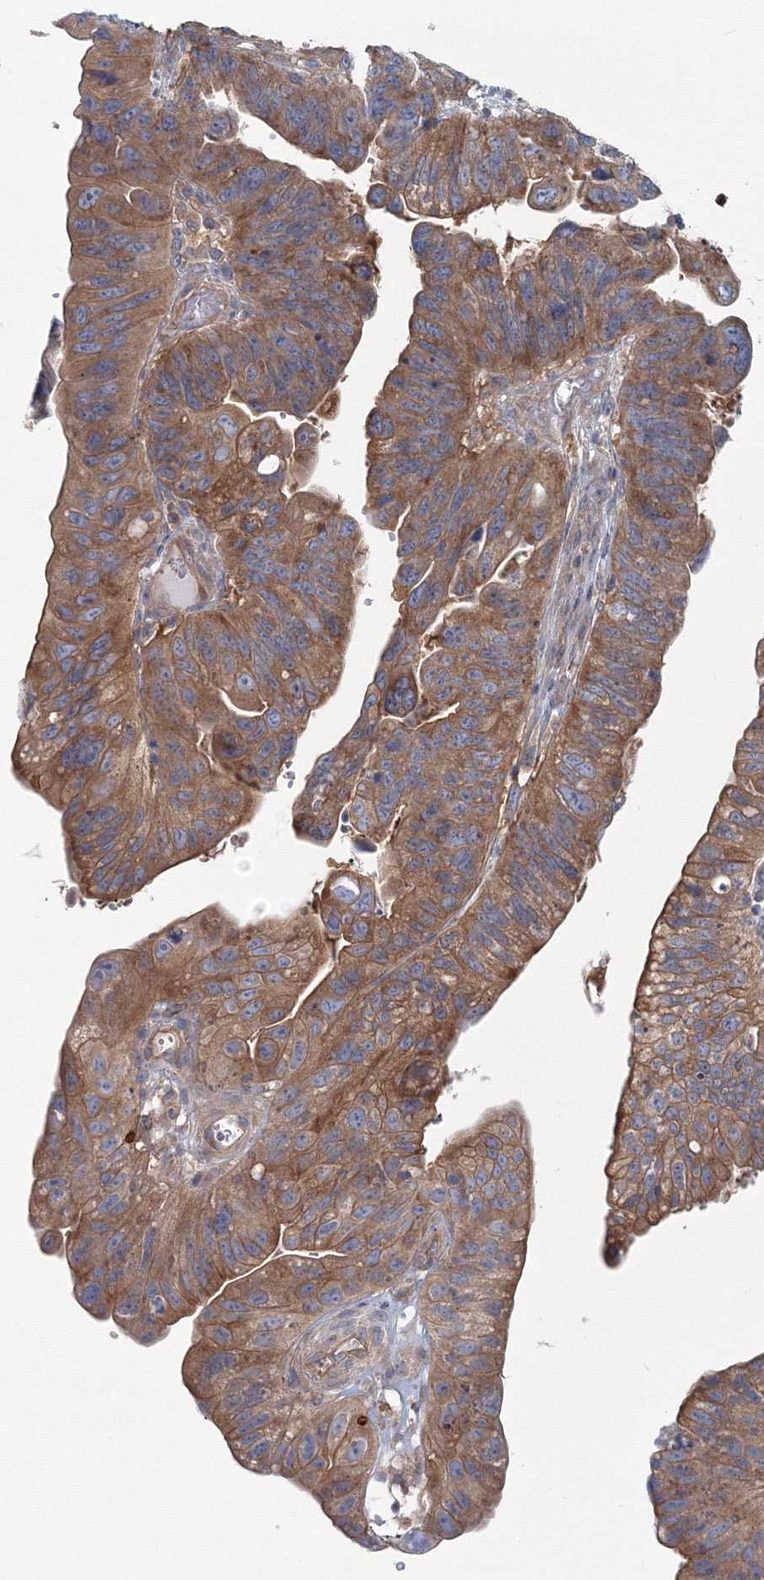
{"staining": {"intensity": "moderate", "quantity": ">75%", "location": "cytoplasmic/membranous"}, "tissue": "stomach cancer", "cell_type": "Tumor cells", "image_type": "cancer", "snomed": [{"axis": "morphology", "description": "Adenocarcinoma, NOS"}, {"axis": "topography", "description": "Stomach"}], "caption": "The image exhibits a brown stain indicating the presence of a protein in the cytoplasmic/membranous of tumor cells in adenocarcinoma (stomach).", "gene": "EXOC1", "patient": {"sex": "male", "age": 59}}